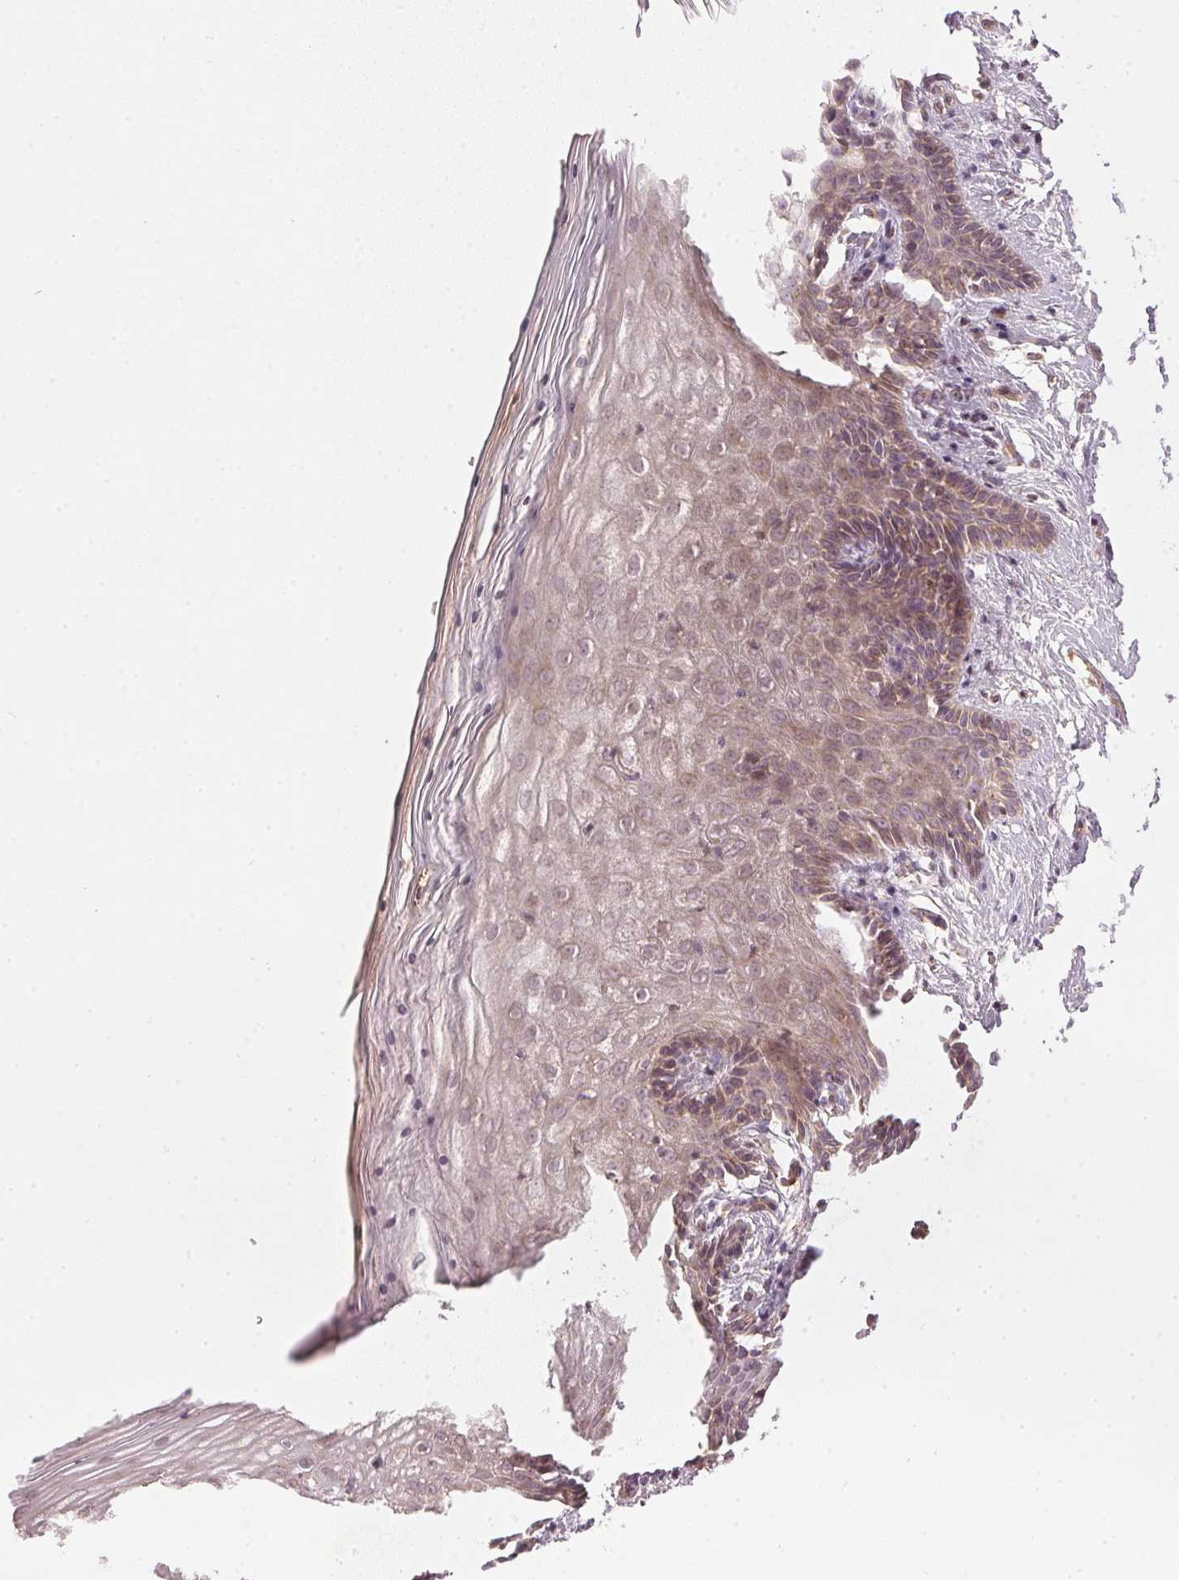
{"staining": {"intensity": "weak", "quantity": "25%-75%", "location": "cytoplasmic/membranous"}, "tissue": "vagina", "cell_type": "Squamous epithelial cells", "image_type": "normal", "snomed": [{"axis": "morphology", "description": "Normal tissue, NOS"}, {"axis": "topography", "description": "Vagina"}], "caption": "Immunohistochemical staining of unremarkable vagina shows weak cytoplasmic/membranous protein expression in approximately 25%-75% of squamous epithelial cells.", "gene": "NADK2", "patient": {"sex": "female", "age": 45}}